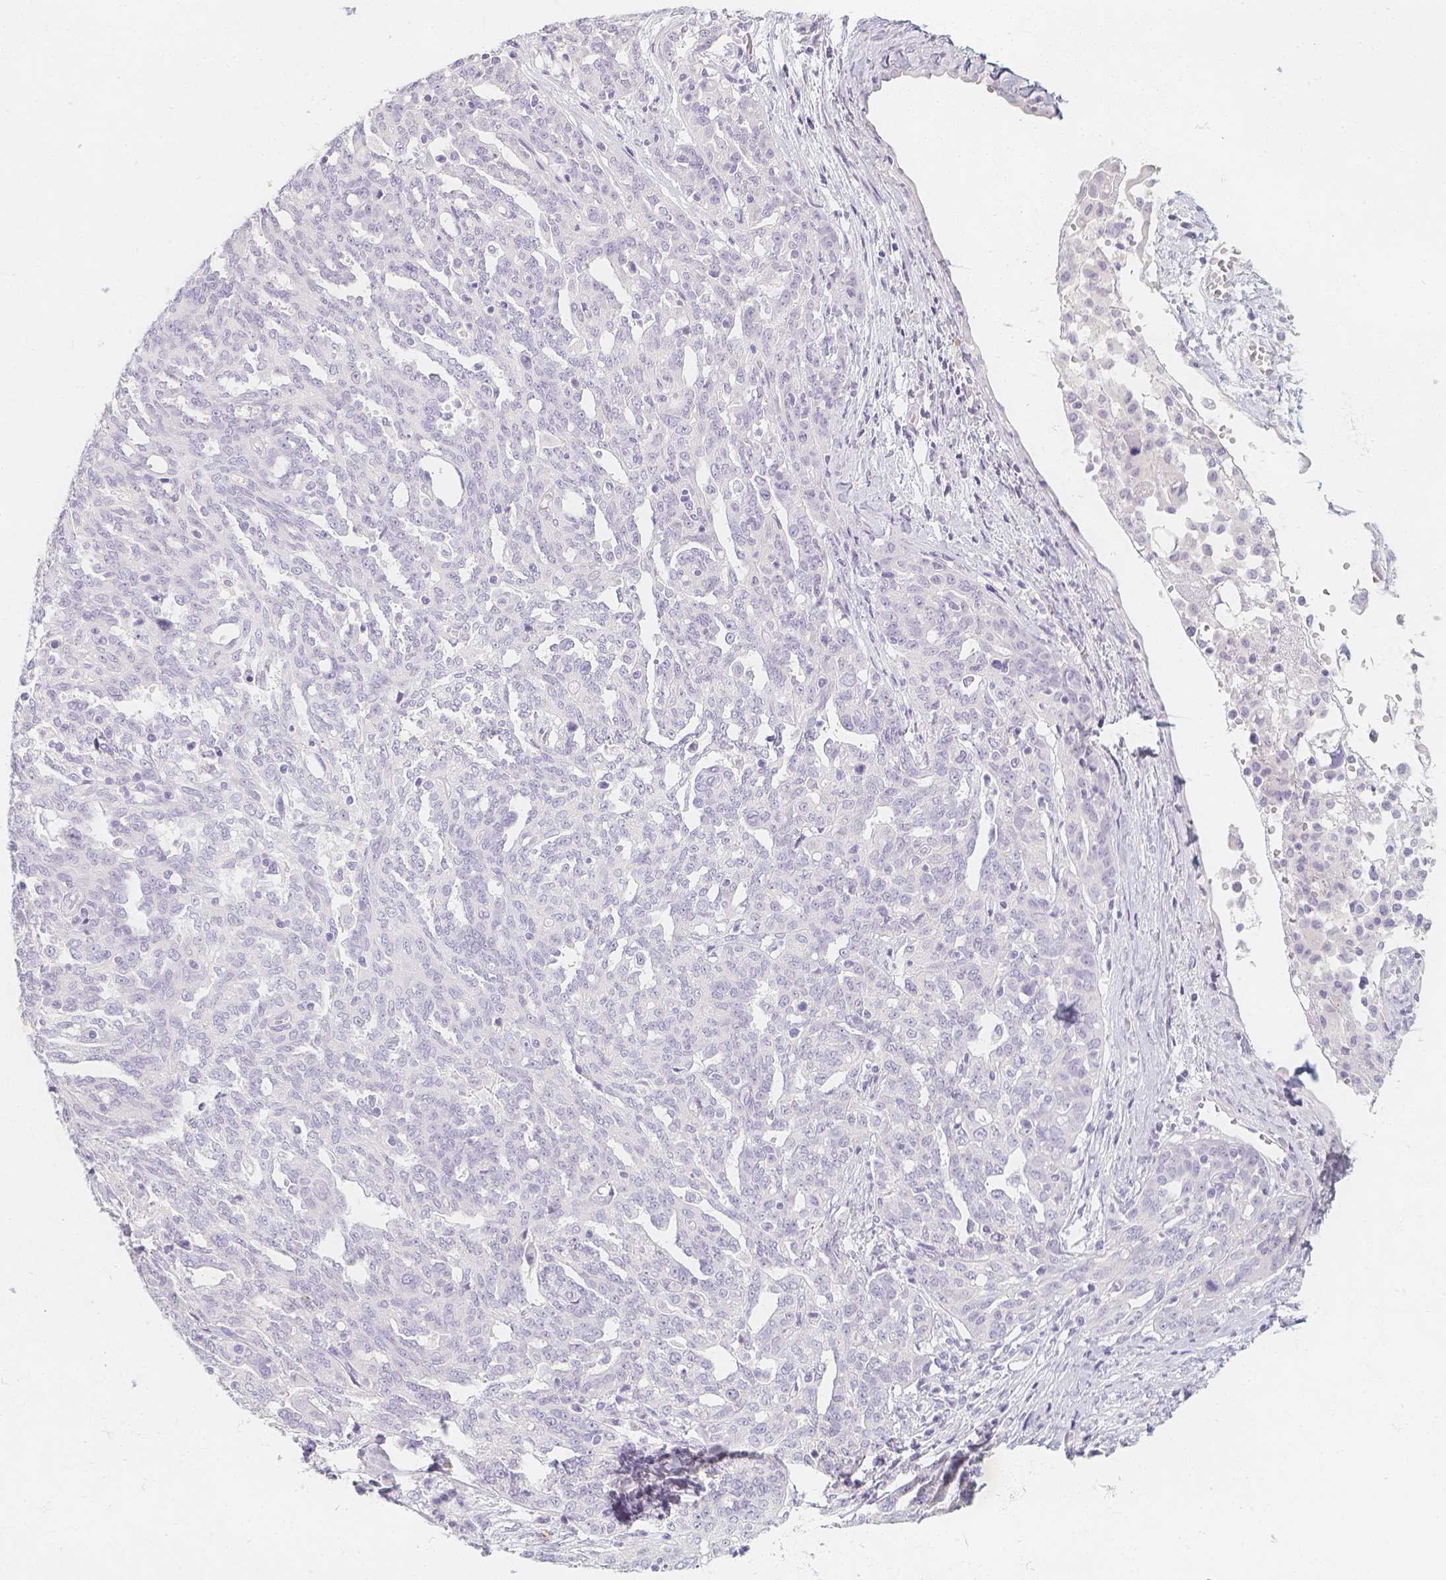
{"staining": {"intensity": "negative", "quantity": "none", "location": "none"}, "tissue": "ovarian cancer", "cell_type": "Tumor cells", "image_type": "cancer", "snomed": [{"axis": "morphology", "description": "Cystadenocarcinoma, serous, NOS"}, {"axis": "topography", "description": "Ovary"}], "caption": "IHC of serous cystadenocarcinoma (ovarian) displays no staining in tumor cells. (DAB IHC visualized using brightfield microscopy, high magnification).", "gene": "SLC18A1", "patient": {"sex": "female", "age": 67}}